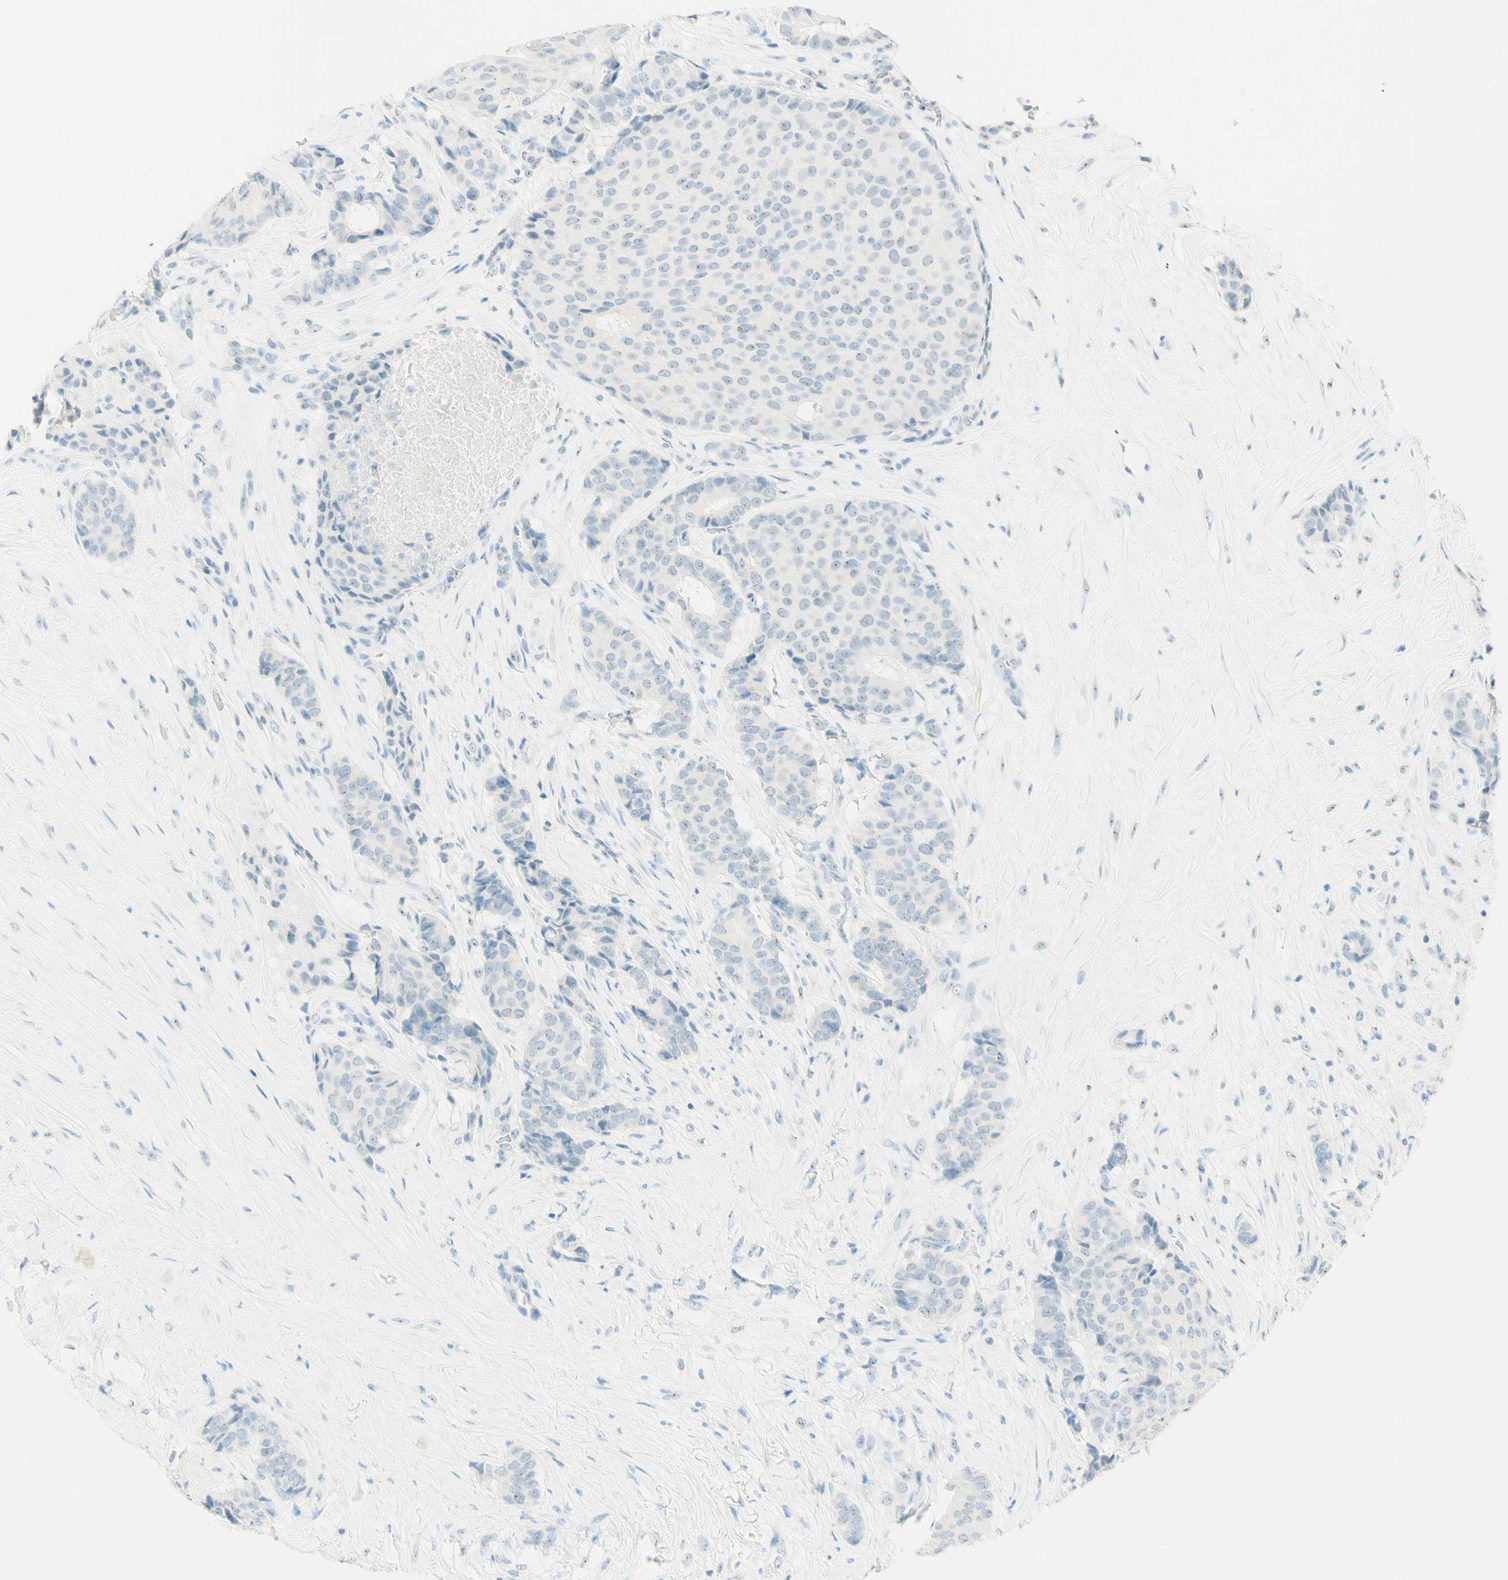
{"staining": {"intensity": "negative", "quantity": "none", "location": "none"}, "tissue": "breast cancer", "cell_type": "Tumor cells", "image_type": "cancer", "snomed": [{"axis": "morphology", "description": "Duct carcinoma"}, {"axis": "topography", "description": "Breast"}], "caption": "Tumor cells show no significant protein expression in invasive ductal carcinoma (breast).", "gene": "FMR1NB", "patient": {"sex": "female", "age": 75}}